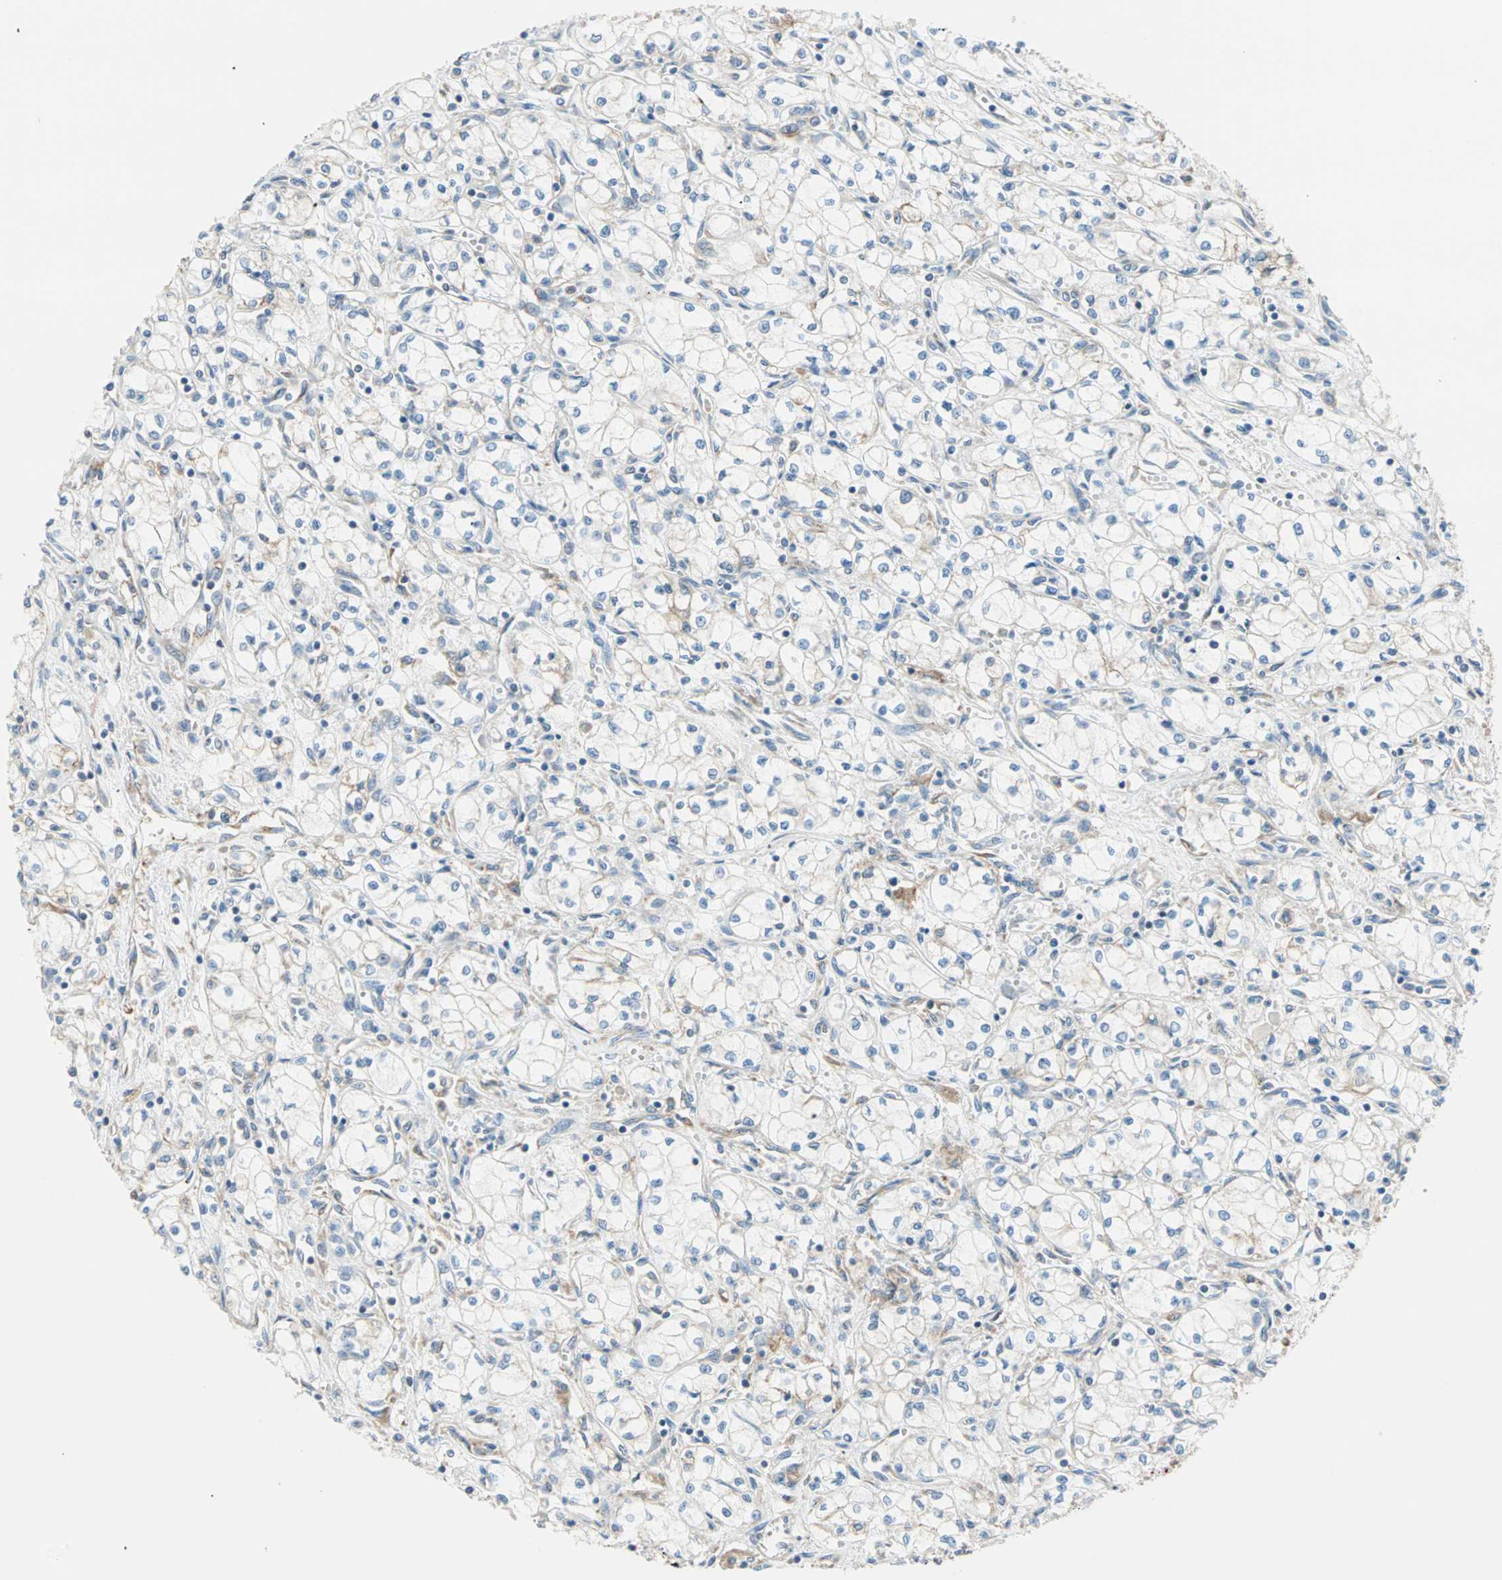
{"staining": {"intensity": "weak", "quantity": "25%-75%", "location": "cytoplasmic/membranous"}, "tissue": "renal cancer", "cell_type": "Tumor cells", "image_type": "cancer", "snomed": [{"axis": "morphology", "description": "Normal tissue, NOS"}, {"axis": "morphology", "description": "Adenocarcinoma, NOS"}, {"axis": "topography", "description": "Kidney"}], "caption": "Weak cytoplasmic/membranous protein expression is seen in about 25%-75% of tumor cells in renal adenocarcinoma. The staining is performed using DAB brown chromogen to label protein expression. The nuclei are counter-stained blue using hematoxylin.", "gene": "PLCXD1", "patient": {"sex": "male", "age": 59}}